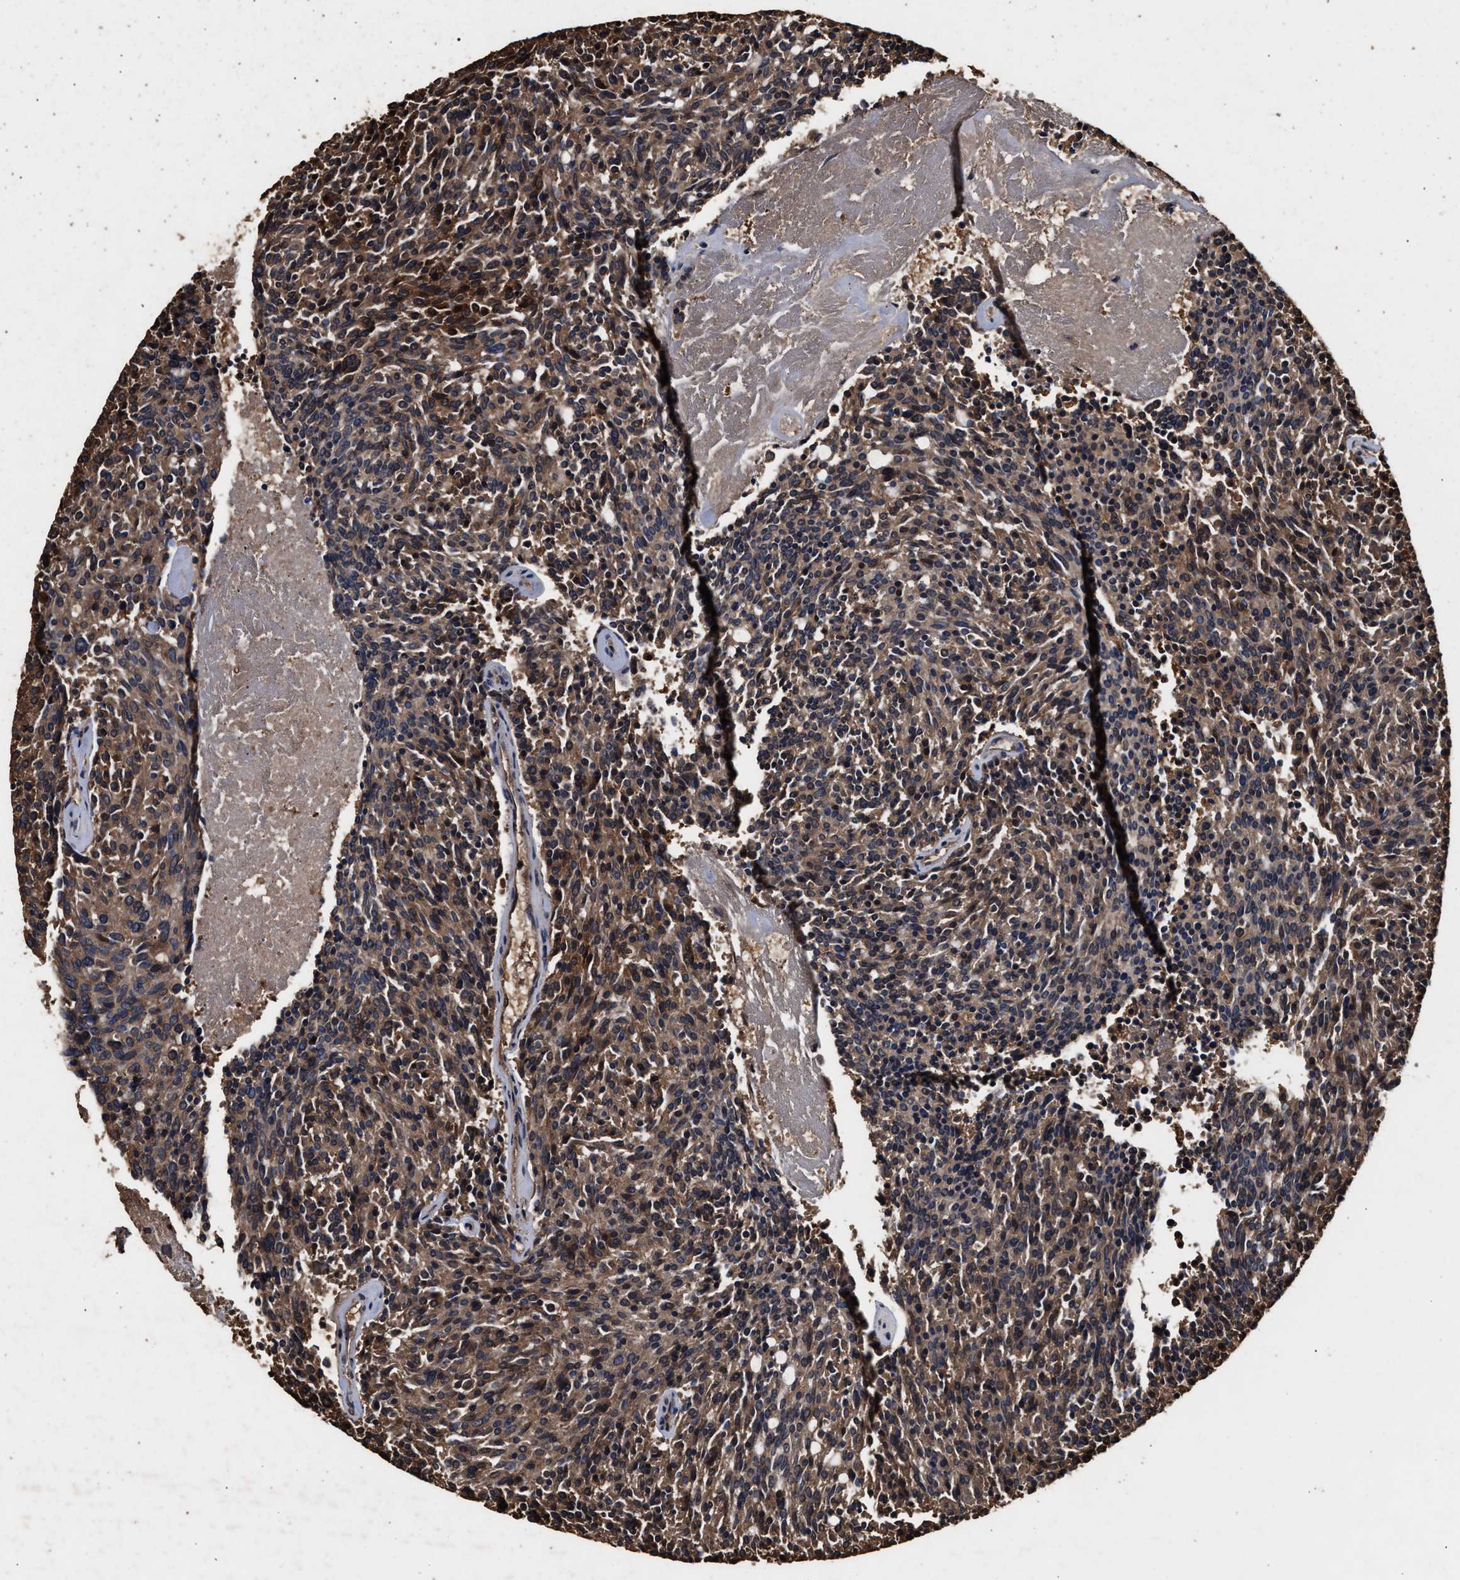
{"staining": {"intensity": "moderate", "quantity": ">75%", "location": "cytoplasmic/membranous"}, "tissue": "carcinoid", "cell_type": "Tumor cells", "image_type": "cancer", "snomed": [{"axis": "morphology", "description": "Carcinoid, malignant, NOS"}, {"axis": "topography", "description": "Pancreas"}], "caption": "Tumor cells display medium levels of moderate cytoplasmic/membranous staining in about >75% of cells in malignant carcinoid. Immunohistochemistry stains the protein of interest in brown and the nuclei are stained blue.", "gene": "KYAT1", "patient": {"sex": "female", "age": 54}}